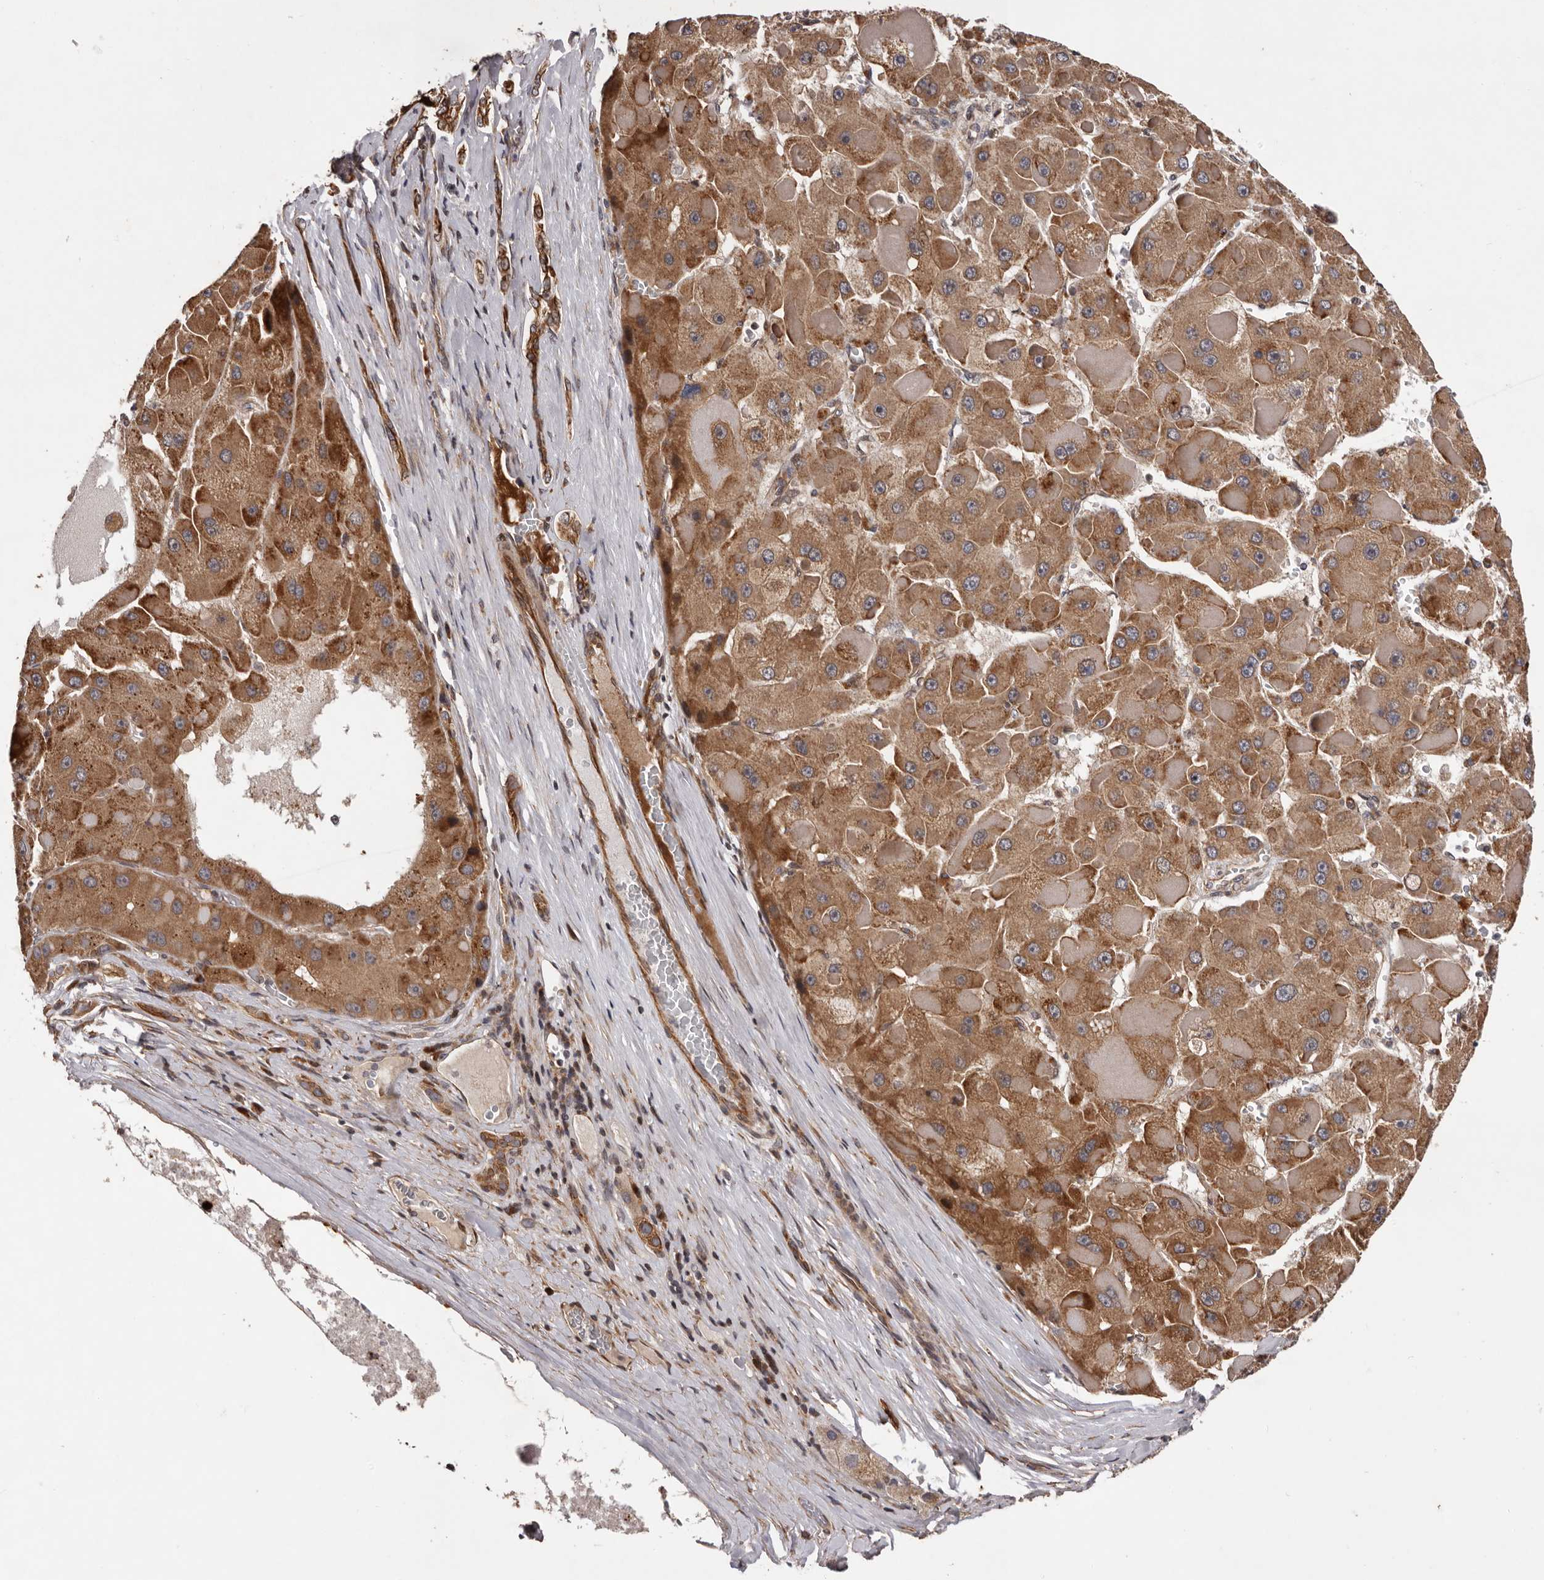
{"staining": {"intensity": "strong", "quantity": ">75%", "location": "cytoplasmic/membranous"}, "tissue": "liver cancer", "cell_type": "Tumor cells", "image_type": "cancer", "snomed": [{"axis": "morphology", "description": "Carcinoma, Hepatocellular, NOS"}, {"axis": "topography", "description": "Liver"}], "caption": "Immunohistochemical staining of hepatocellular carcinoma (liver) displays strong cytoplasmic/membranous protein positivity in about >75% of tumor cells.", "gene": "GADD45B", "patient": {"sex": "female", "age": 73}}